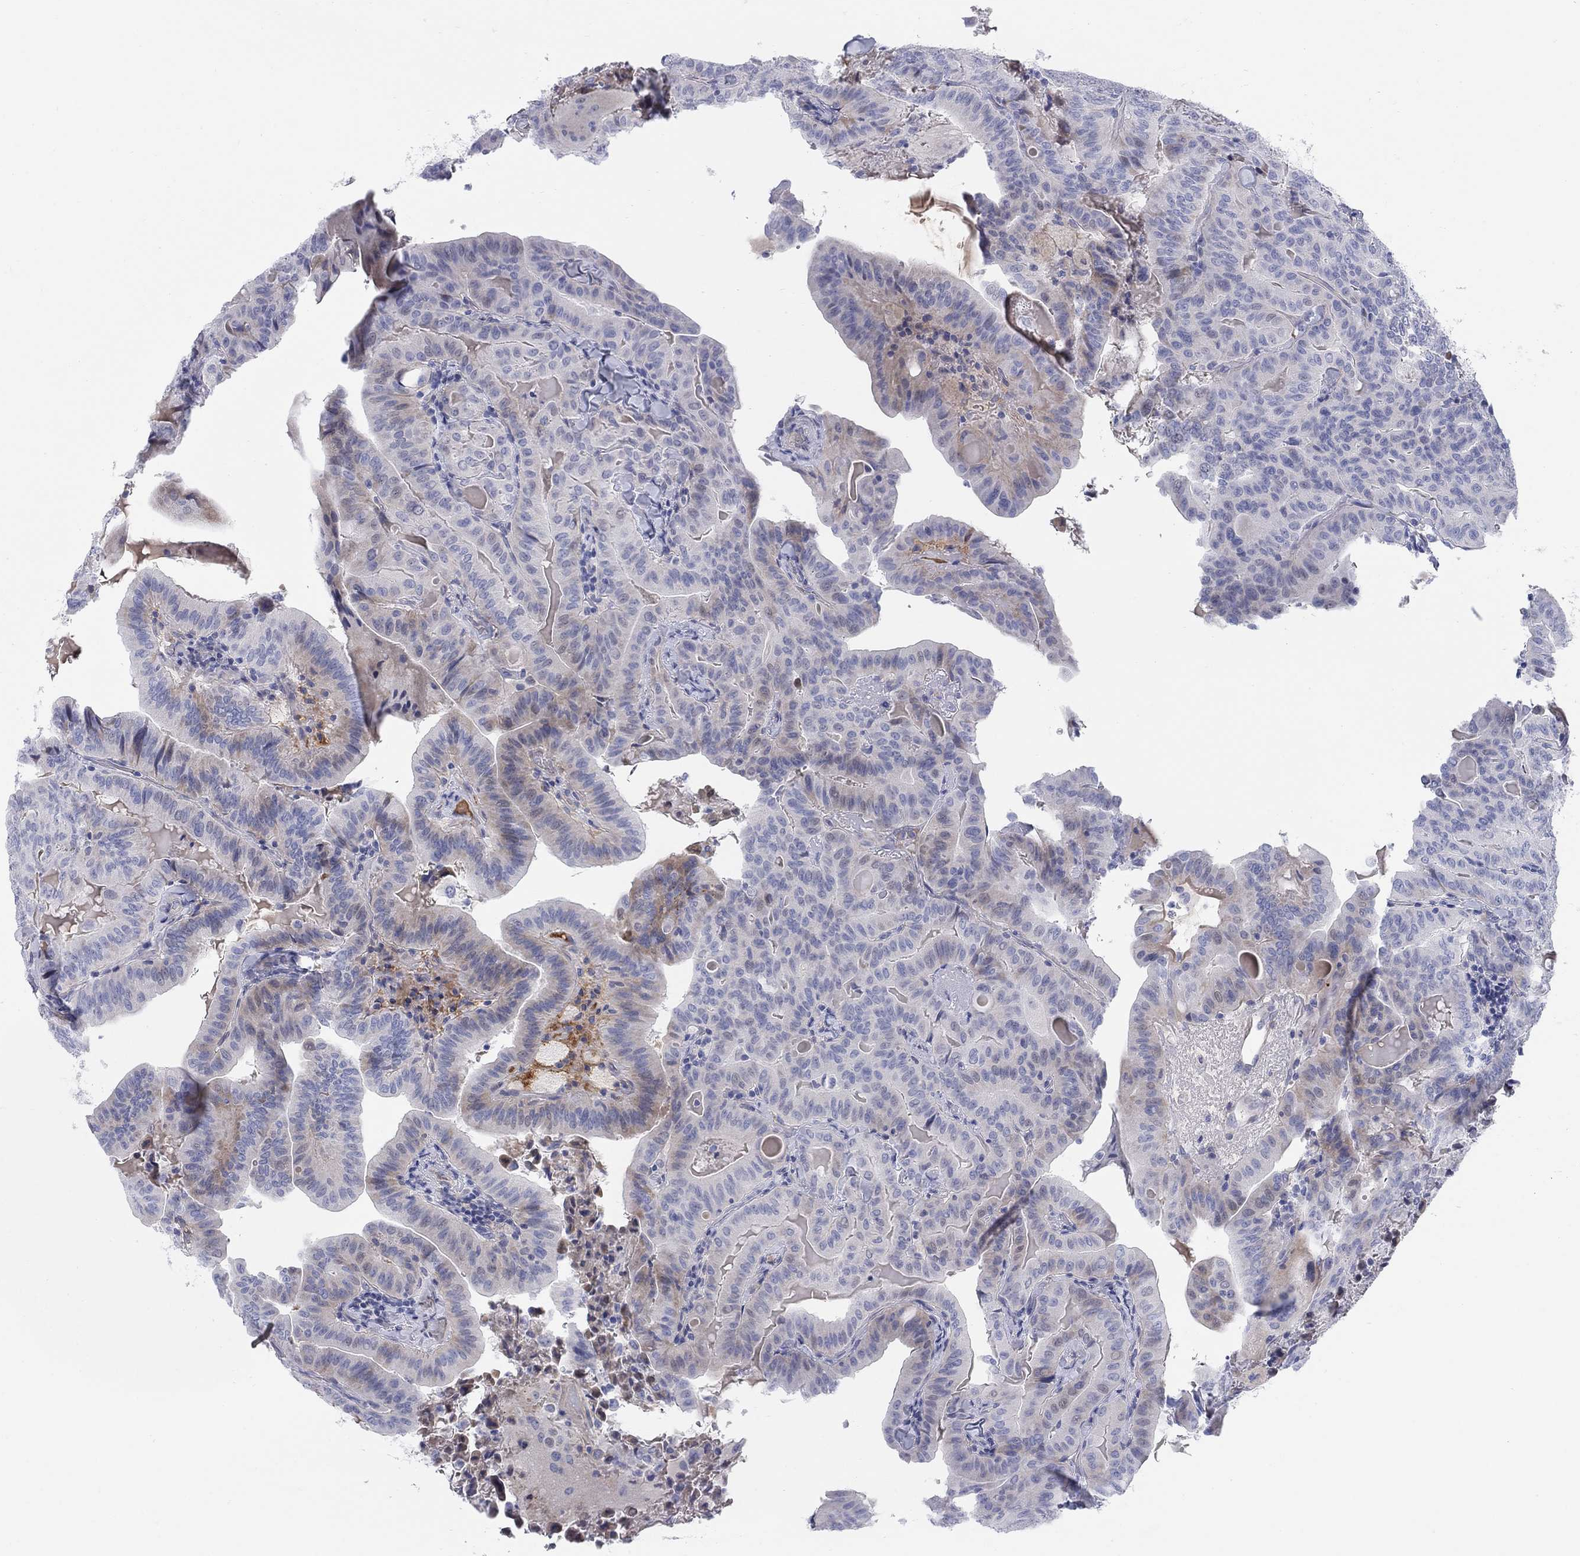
{"staining": {"intensity": "negative", "quantity": "none", "location": "none"}, "tissue": "thyroid cancer", "cell_type": "Tumor cells", "image_type": "cancer", "snomed": [{"axis": "morphology", "description": "Papillary adenocarcinoma, NOS"}, {"axis": "topography", "description": "Thyroid gland"}], "caption": "This is an IHC photomicrograph of human thyroid papillary adenocarcinoma. There is no expression in tumor cells.", "gene": "HEATR4", "patient": {"sex": "female", "age": 68}}